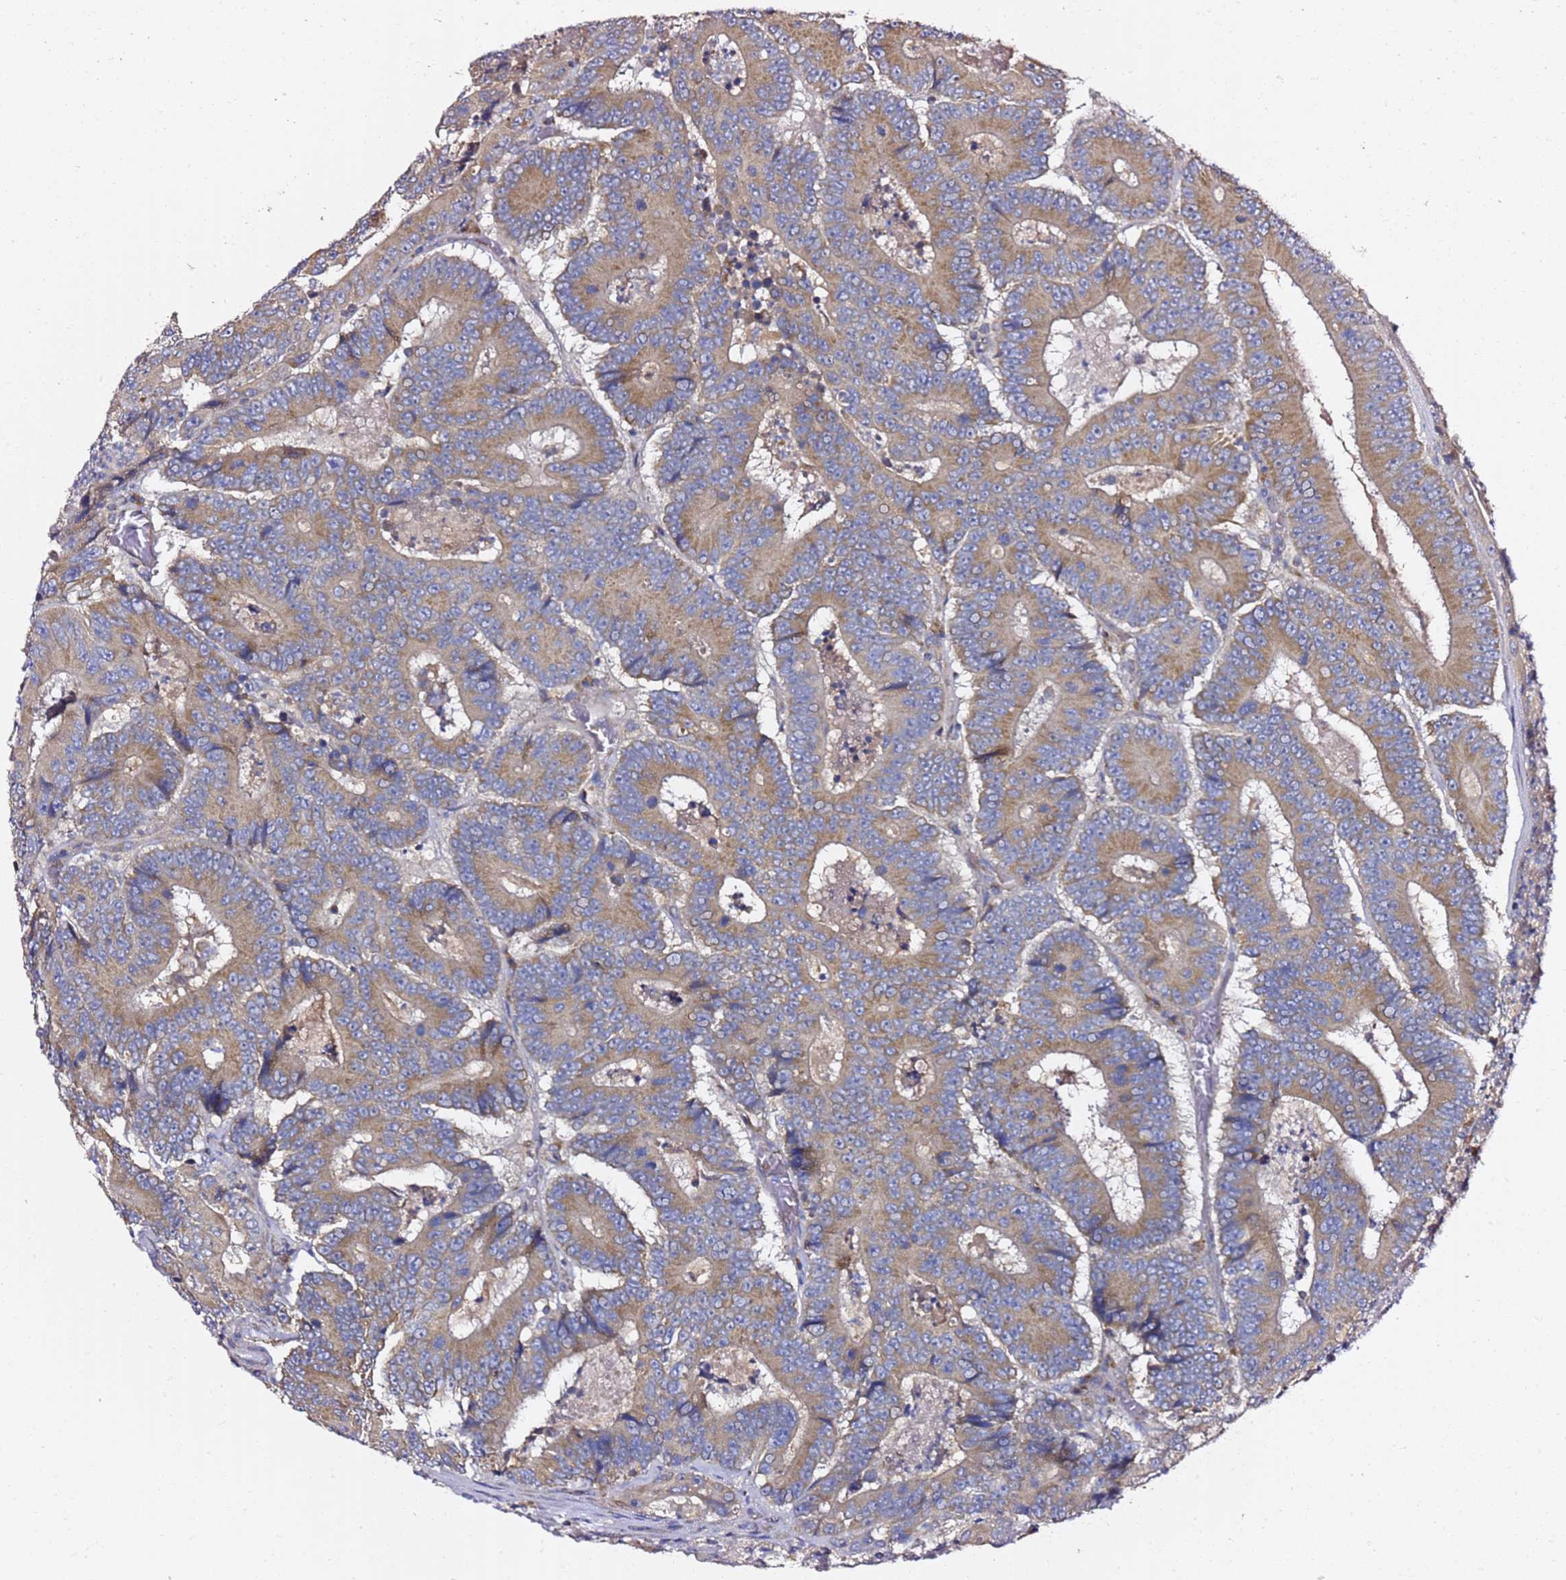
{"staining": {"intensity": "moderate", "quantity": ">75%", "location": "cytoplasmic/membranous"}, "tissue": "colorectal cancer", "cell_type": "Tumor cells", "image_type": "cancer", "snomed": [{"axis": "morphology", "description": "Adenocarcinoma, NOS"}, {"axis": "topography", "description": "Colon"}], "caption": "Immunohistochemical staining of human colorectal adenocarcinoma demonstrates medium levels of moderate cytoplasmic/membranous protein expression in about >75% of tumor cells.", "gene": "C19orf12", "patient": {"sex": "male", "age": 83}}